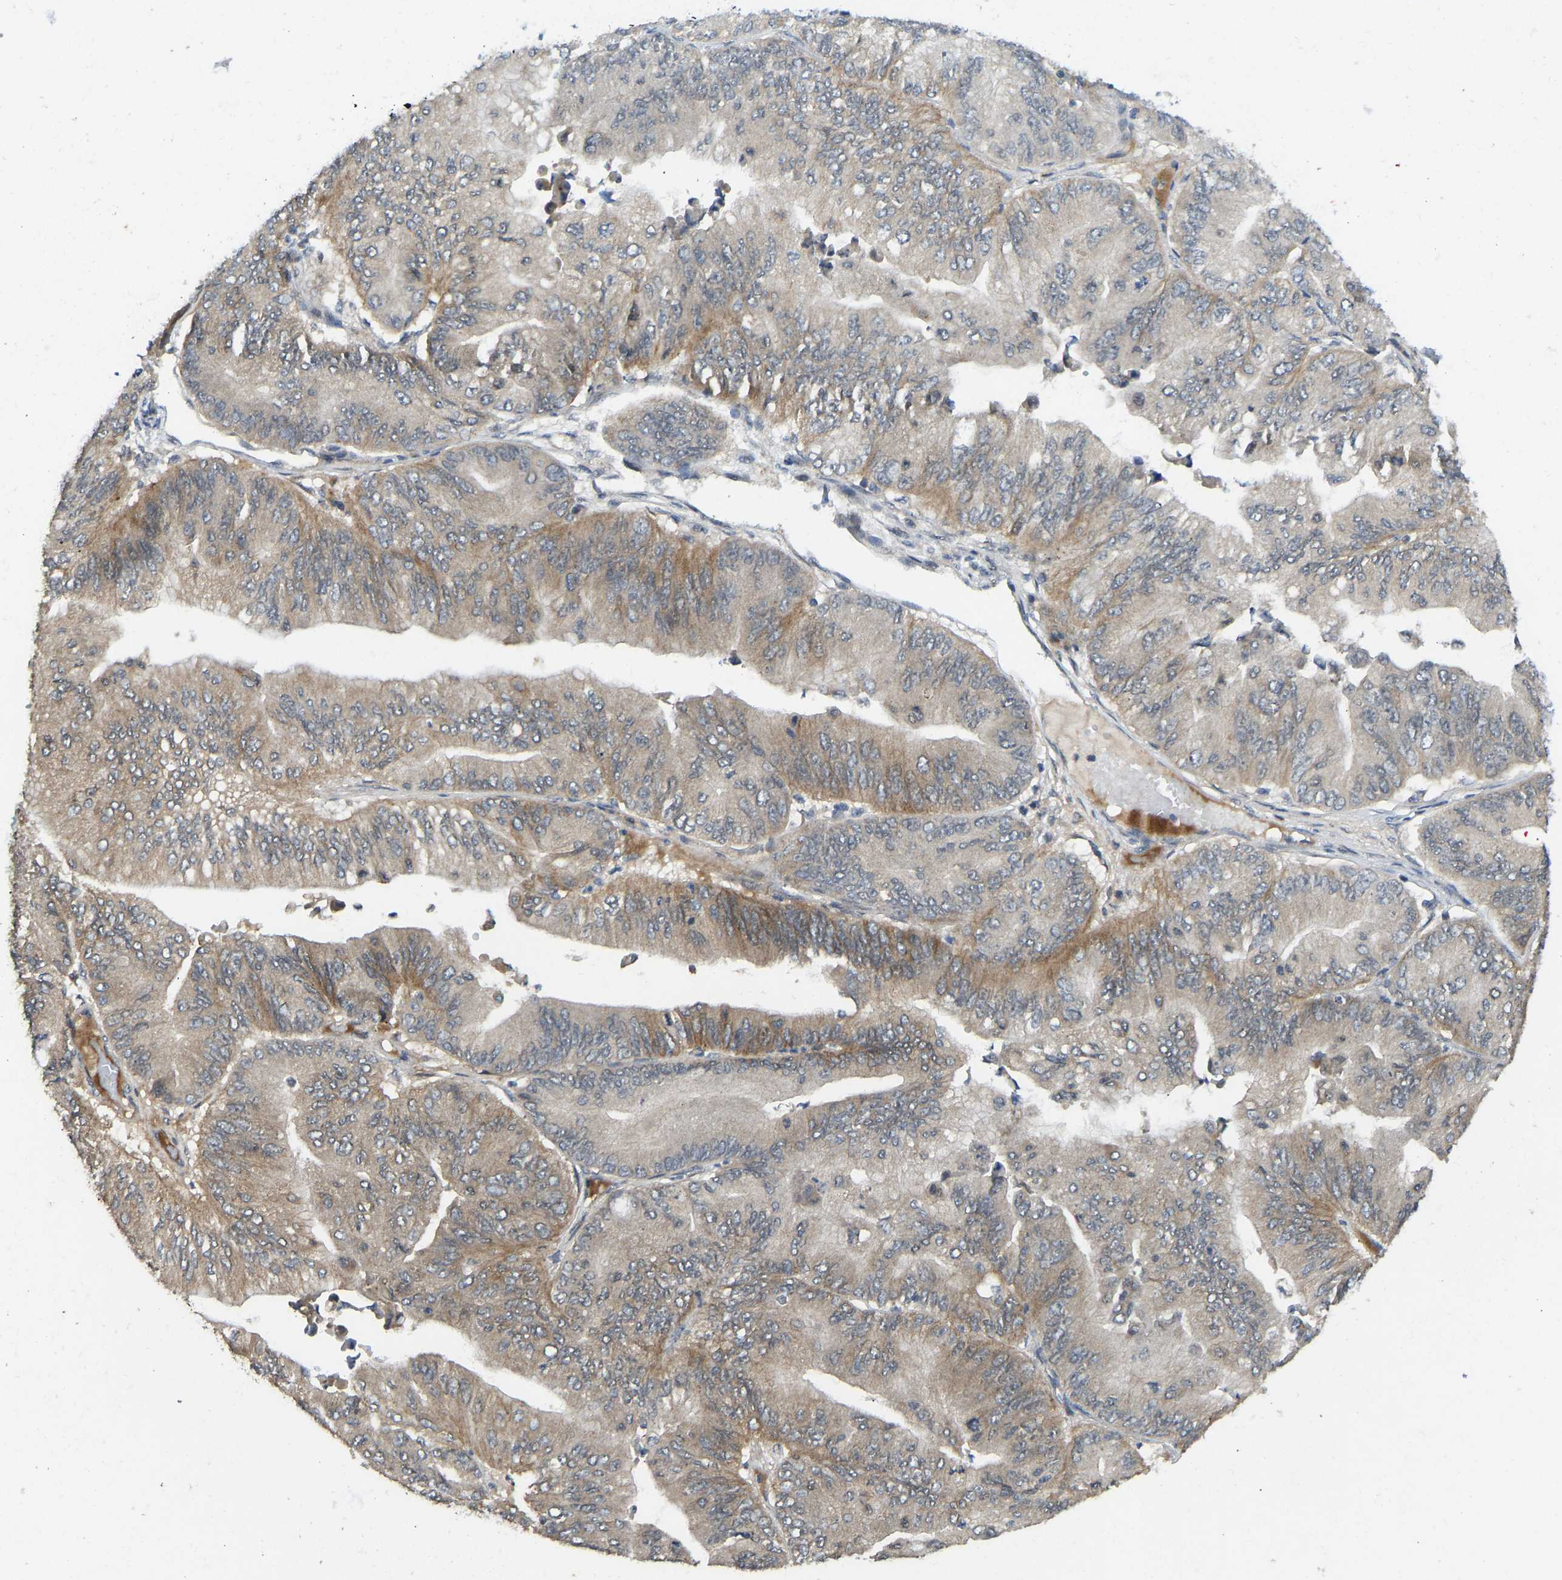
{"staining": {"intensity": "moderate", "quantity": "25%-75%", "location": "cytoplasmic/membranous"}, "tissue": "ovarian cancer", "cell_type": "Tumor cells", "image_type": "cancer", "snomed": [{"axis": "morphology", "description": "Cystadenocarcinoma, mucinous, NOS"}, {"axis": "topography", "description": "Ovary"}], "caption": "Mucinous cystadenocarcinoma (ovarian) stained with DAB (3,3'-diaminobenzidine) IHC reveals medium levels of moderate cytoplasmic/membranous positivity in about 25%-75% of tumor cells.", "gene": "NDRG3", "patient": {"sex": "female", "age": 61}}